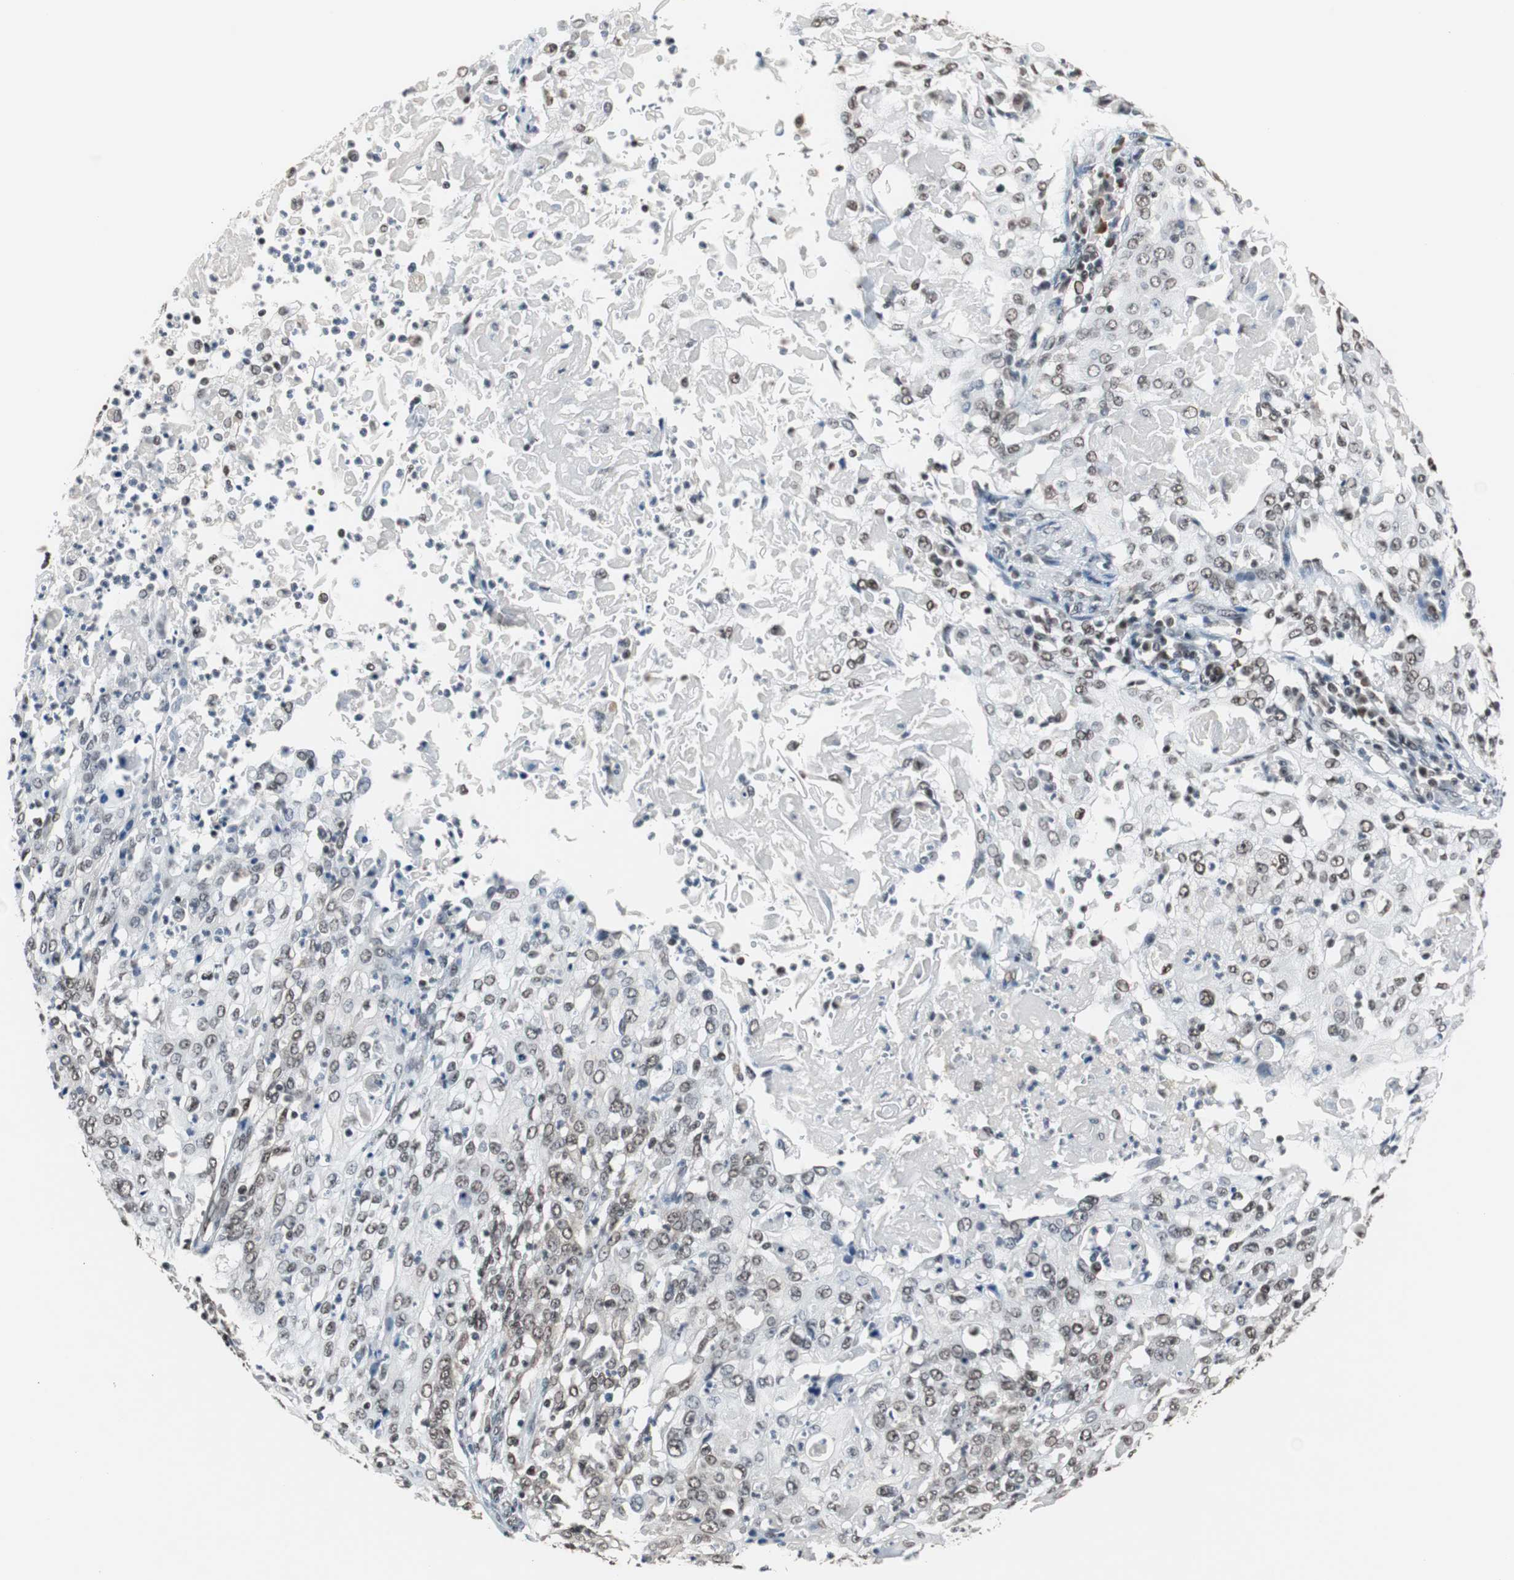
{"staining": {"intensity": "moderate", "quantity": "25%-75%", "location": "nuclear"}, "tissue": "cervical cancer", "cell_type": "Tumor cells", "image_type": "cancer", "snomed": [{"axis": "morphology", "description": "Squamous cell carcinoma, NOS"}, {"axis": "topography", "description": "Cervix"}], "caption": "Immunohistochemistry (DAB (3,3'-diaminobenzidine)) staining of human cervical cancer shows moderate nuclear protein staining in approximately 25%-75% of tumor cells.", "gene": "TAF7", "patient": {"sex": "female", "age": 39}}